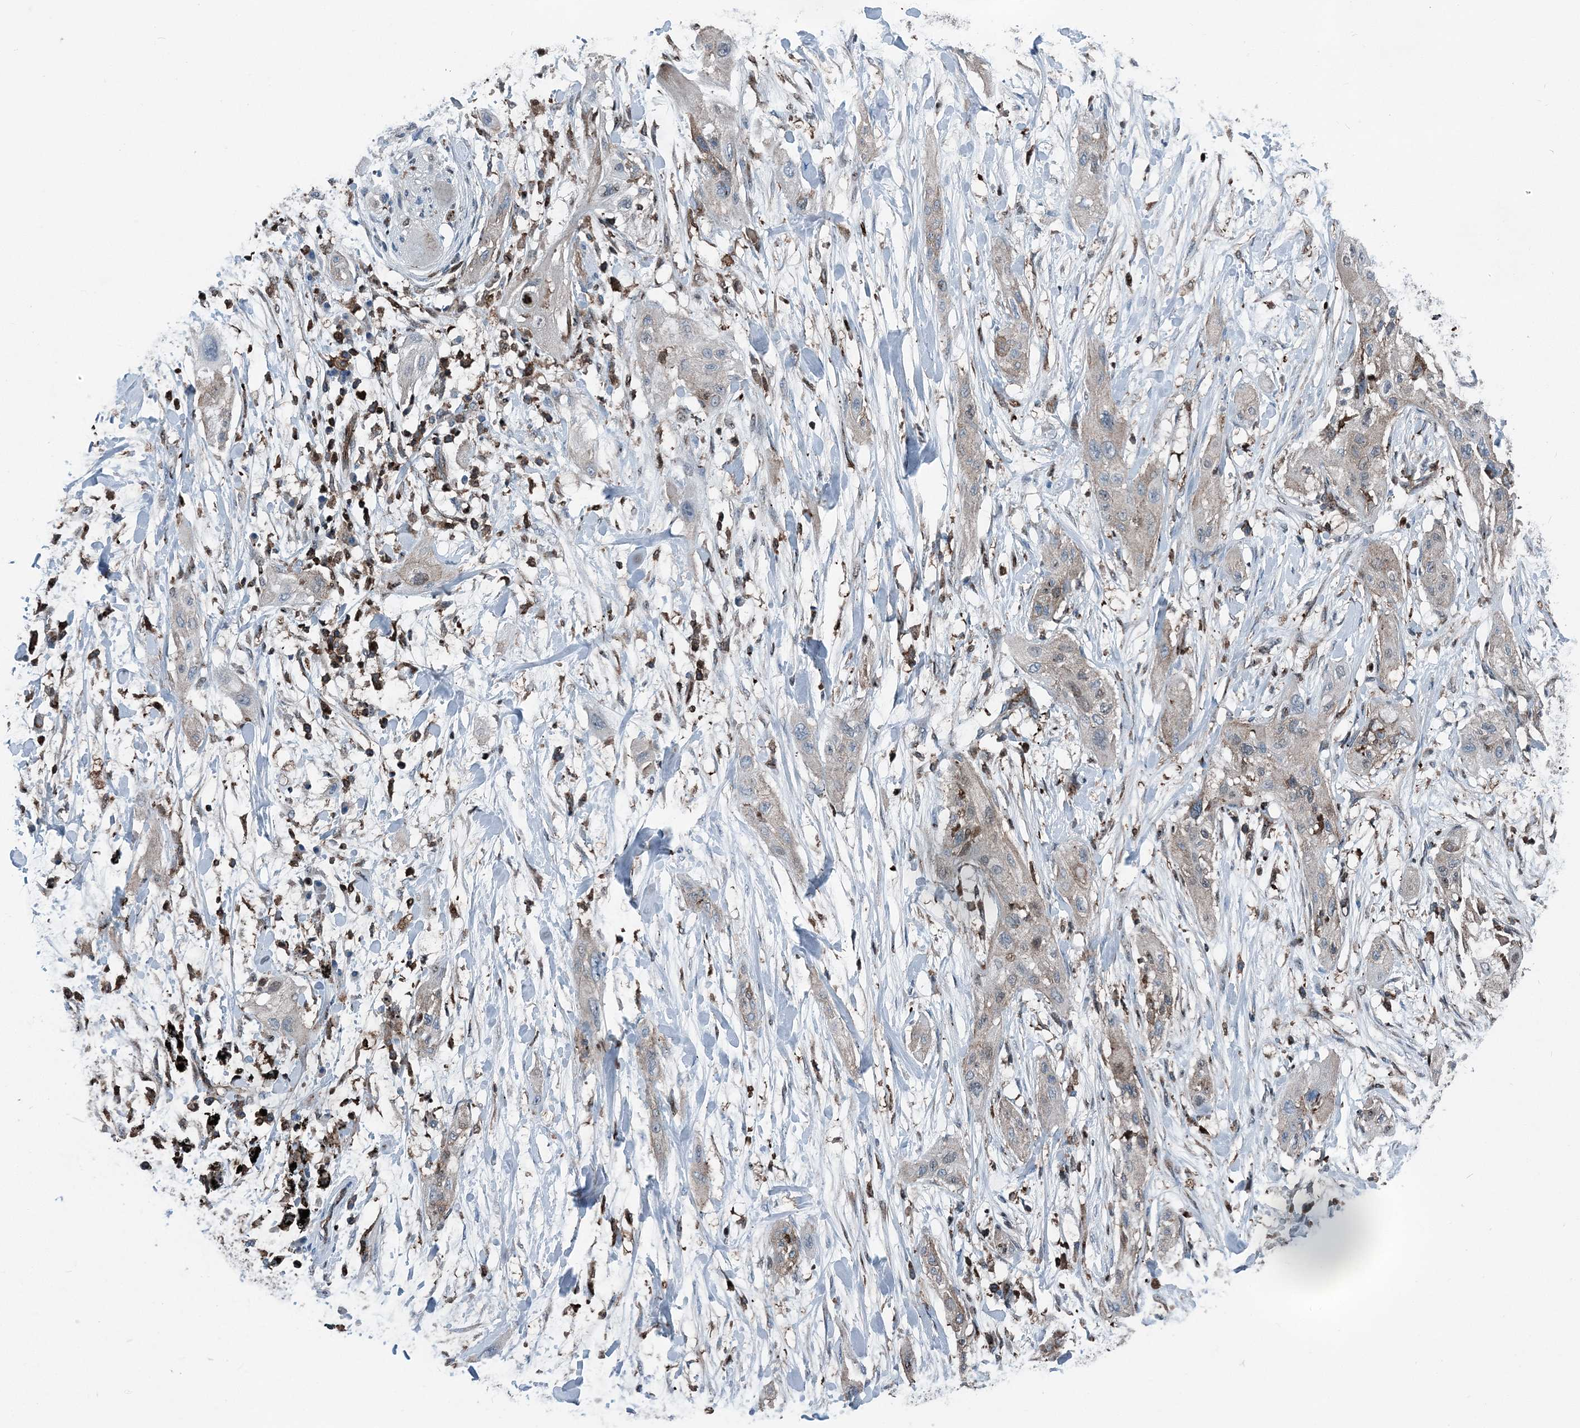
{"staining": {"intensity": "weak", "quantity": "<25%", "location": "cytoplasmic/membranous"}, "tissue": "lung cancer", "cell_type": "Tumor cells", "image_type": "cancer", "snomed": [{"axis": "morphology", "description": "Squamous cell carcinoma, NOS"}, {"axis": "topography", "description": "Lung"}], "caption": "The IHC image has no significant expression in tumor cells of lung cancer tissue.", "gene": "CFL1", "patient": {"sex": "female", "age": 47}}